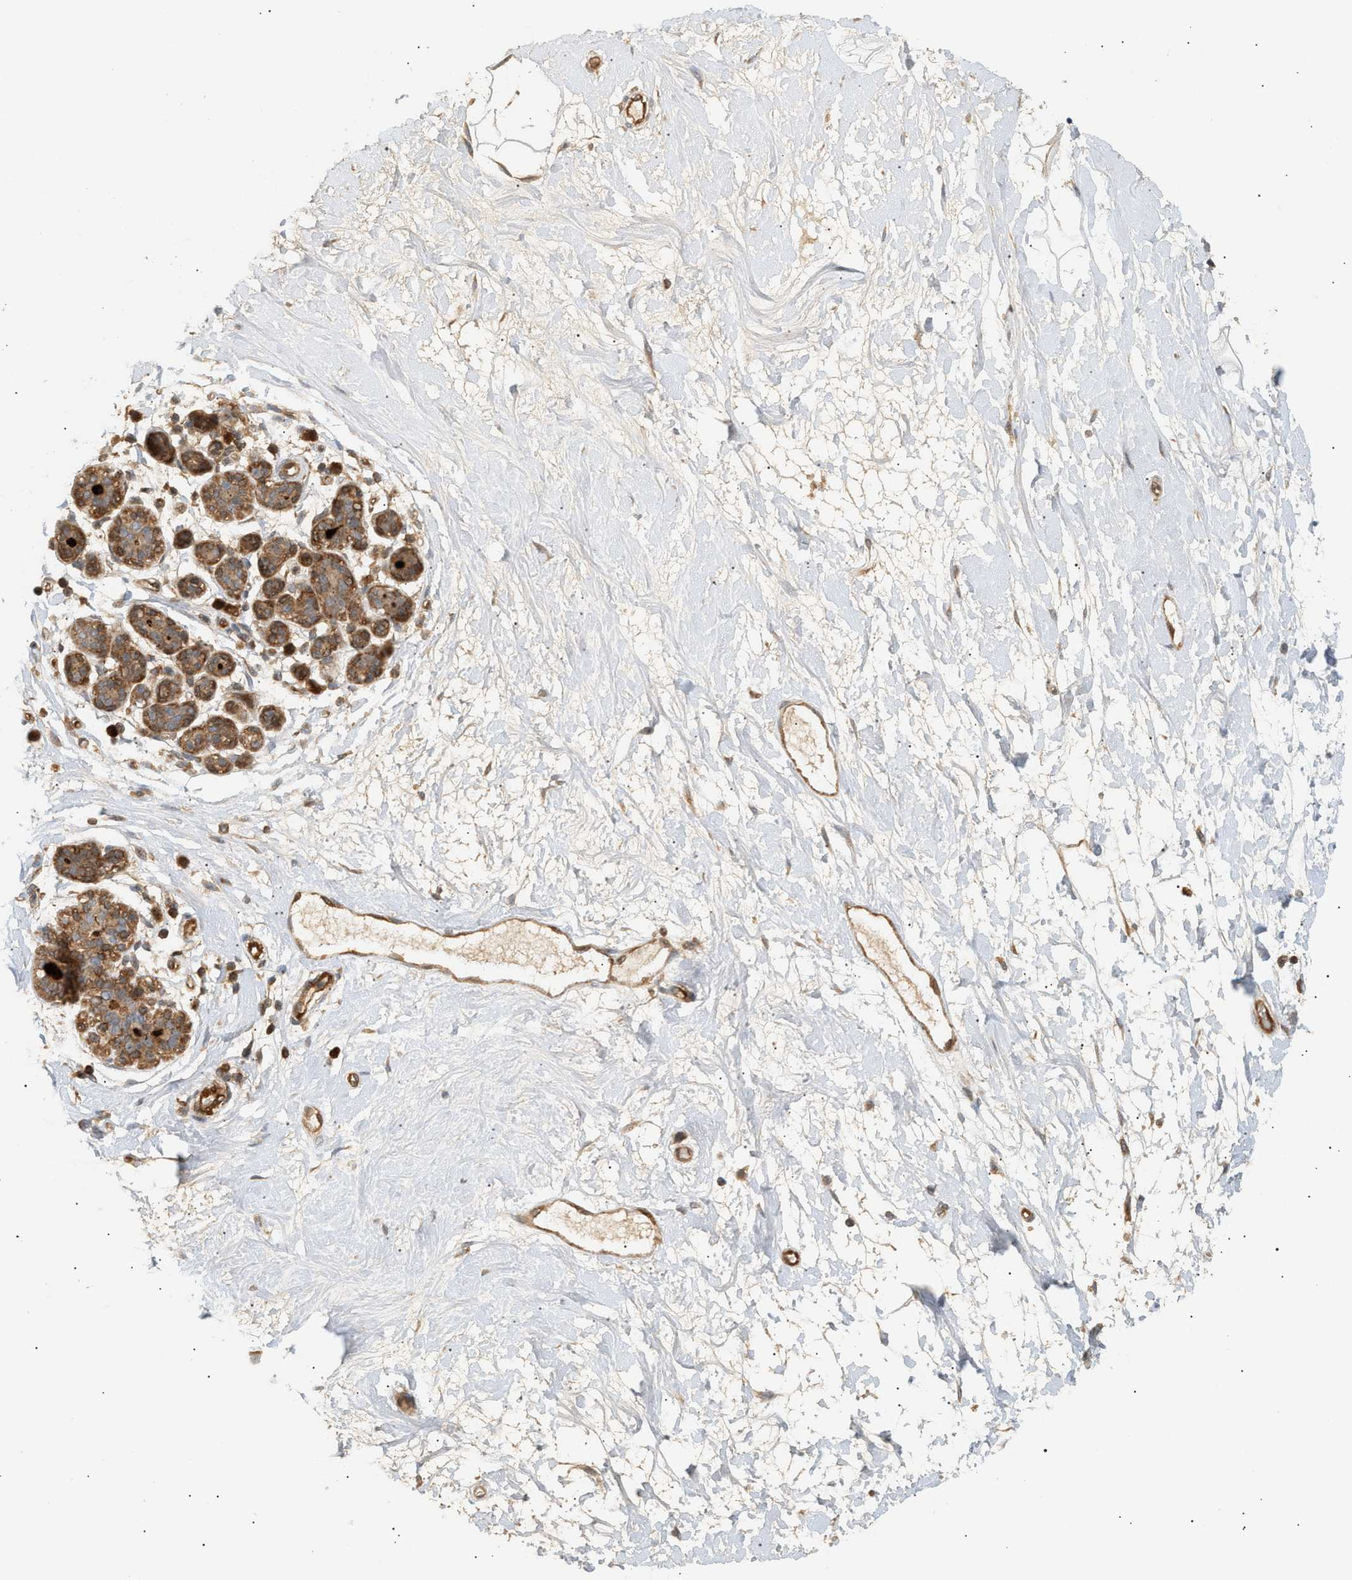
{"staining": {"intensity": "moderate", "quantity": ">75%", "location": "cytoplasmic/membranous"}, "tissue": "breast", "cell_type": "Adipocytes", "image_type": "normal", "snomed": [{"axis": "morphology", "description": "Normal tissue, NOS"}, {"axis": "morphology", "description": "Lobular carcinoma"}, {"axis": "topography", "description": "Breast"}], "caption": "Moderate cytoplasmic/membranous protein positivity is appreciated in about >75% of adipocytes in breast. The protein is stained brown, and the nuclei are stained in blue (DAB IHC with brightfield microscopy, high magnification).", "gene": "SHC1", "patient": {"sex": "female", "age": 59}}